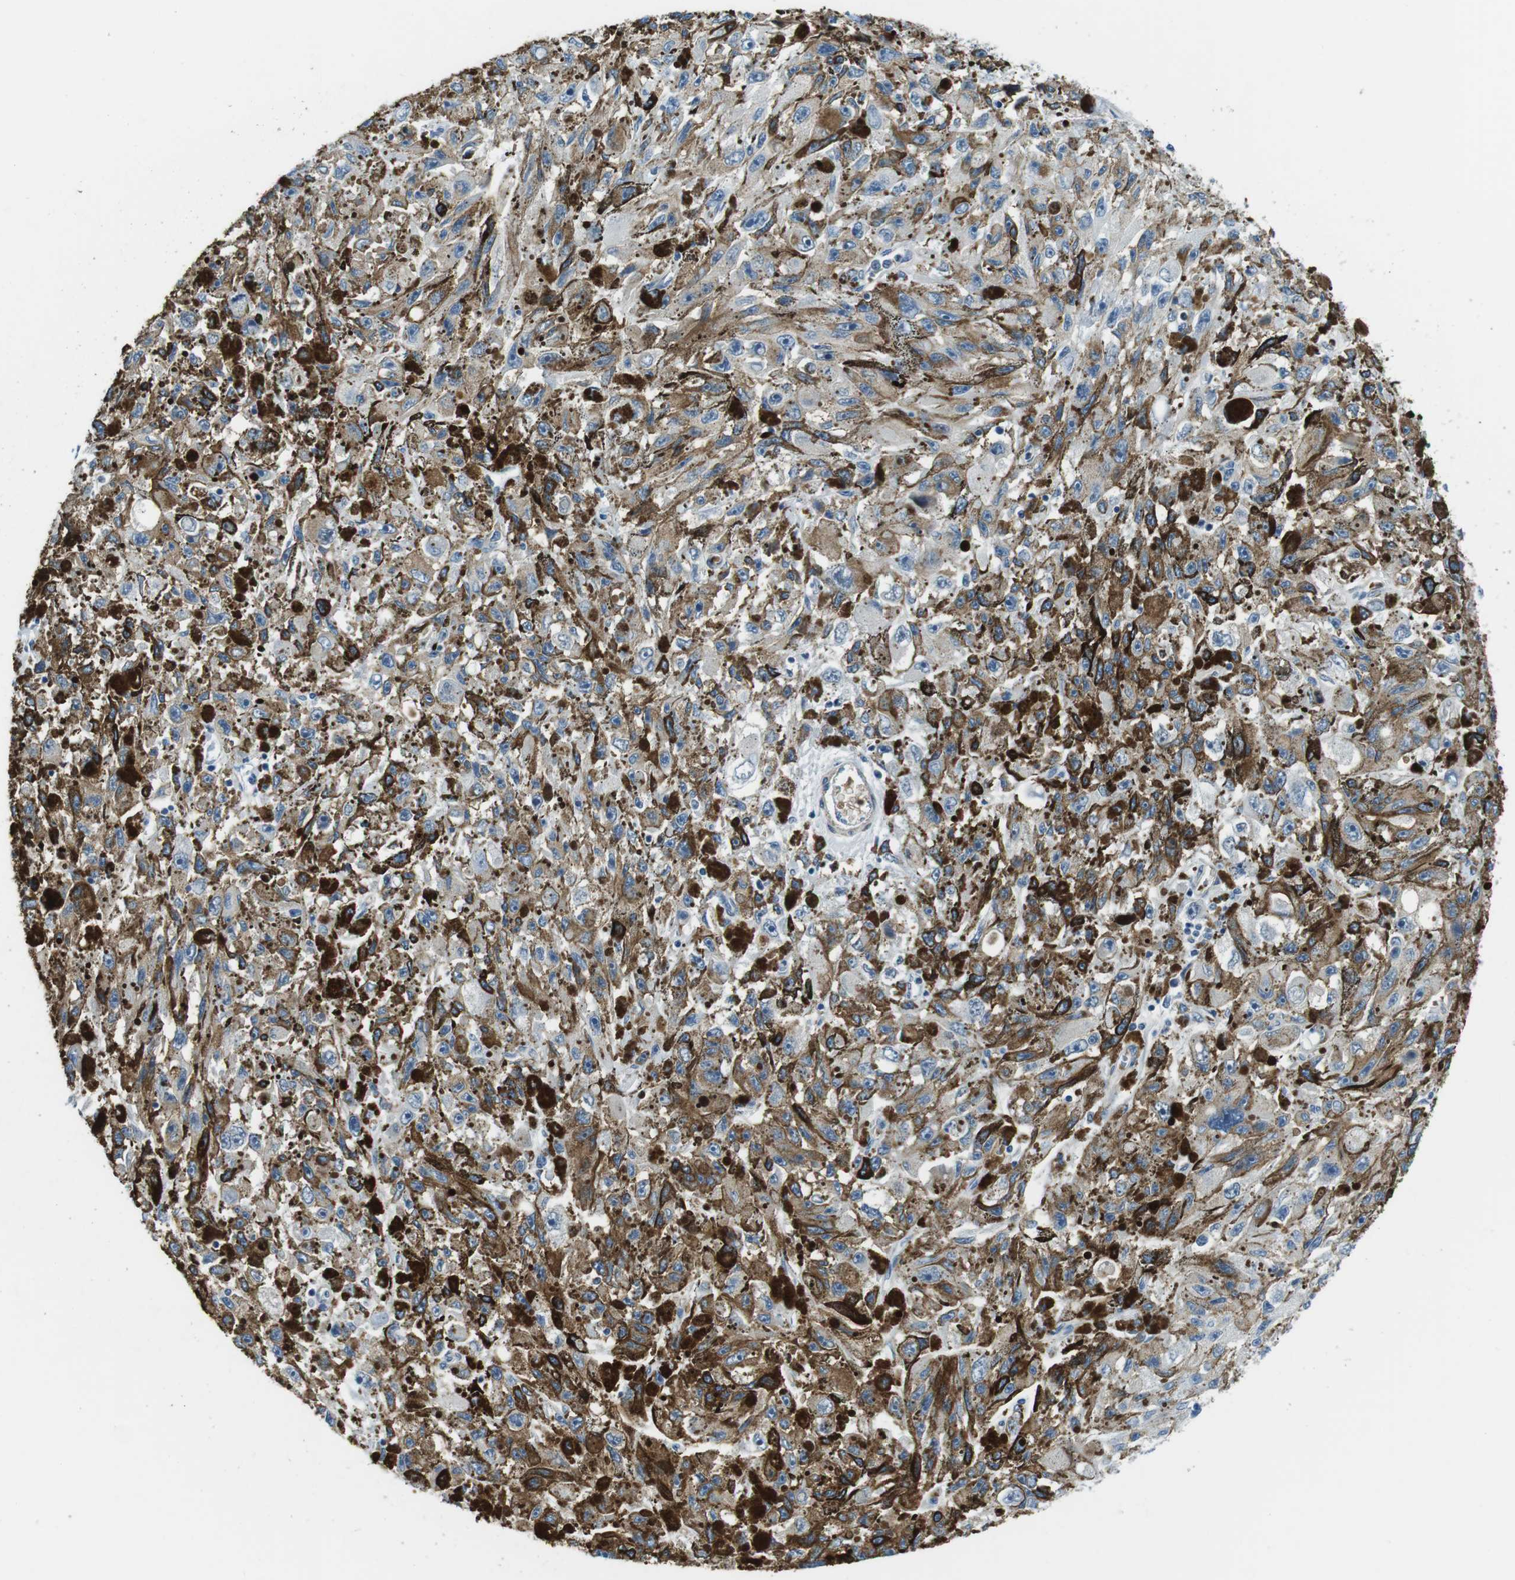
{"staining": {"intensity": "negative", "quantity": "none", "location": "none"}, "tissue": "melanoma", "cell_type": "Tumor cells", "image_type": "cancer", "snomed": [{"axis": "morphology", "description": "Malignant melanoma, NOS"}, {"axis": "topography", "description": "Skin"}], "caption": "Melanoma was stained to show a protein in brown. There is no significant staining in tumor cells.", "gene": "WSCD1", "patient": {"sex": "female", "age": 104}}